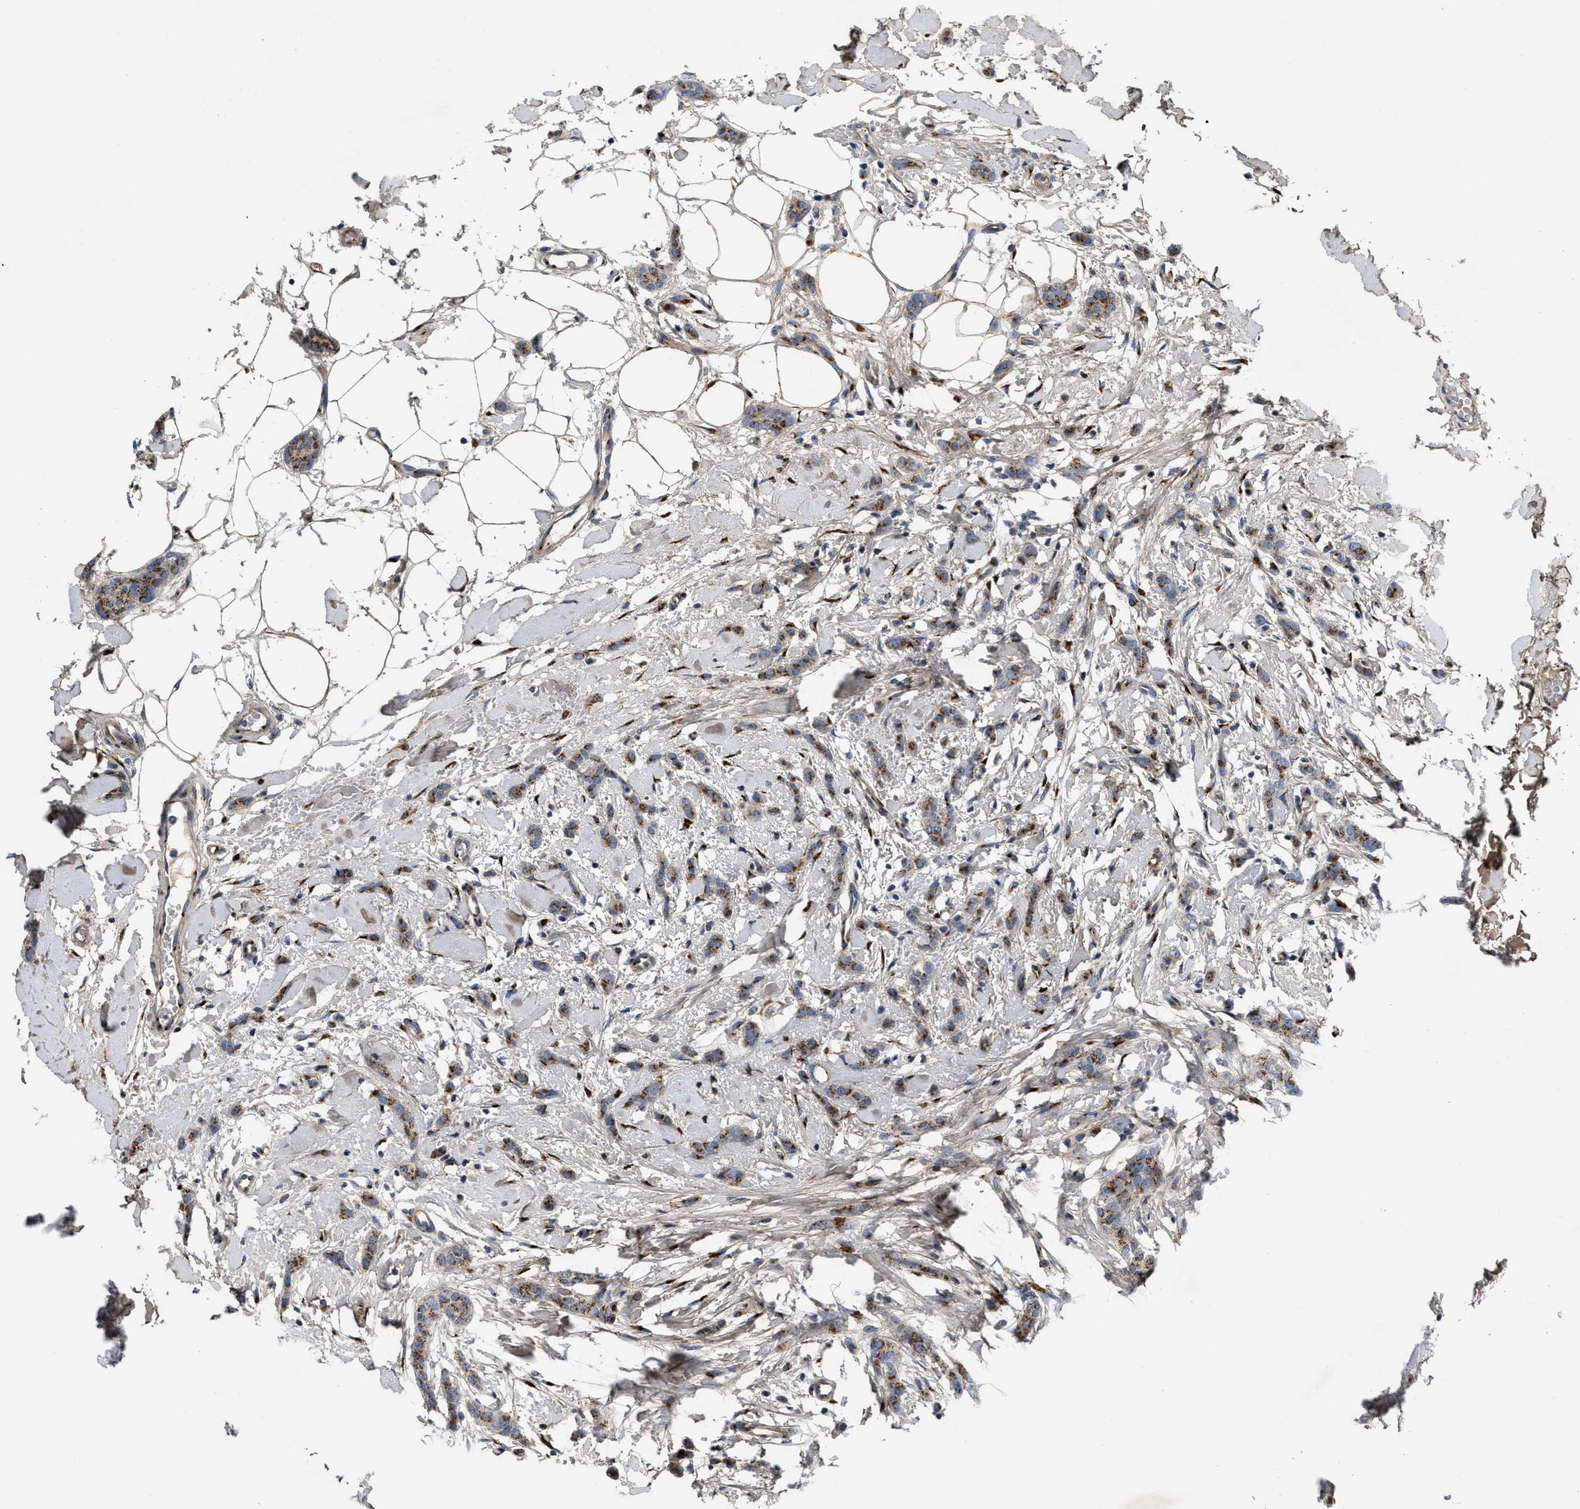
{"staining": {"intensity": "moderate", "quantity": ">75%", "location": "cytoplasmic/membranous"}, "tissue": "breast cancer", "cell_type": "Tumor cells", "image_type": "cancer", "snomed": [{"axis": "morphology", "description": "Lobular carcinoma"}, {"axis": "topography", "description": "Skin"}, {"axis": "topography", "description": "Breast"}], "caption": "The photomicrograph demonstrates staining of lobular carcinoma (breast), revealing moderate cytoplasmic/membranous protein positivity (brown color) within tumor cells. The staining is performed using DAB brown chromogen to label protein expression. The nuclei are counter-stained blue using hematoxylin.", "gene": "ZNF70", "patient": {"sex": "female", "age": 46}}